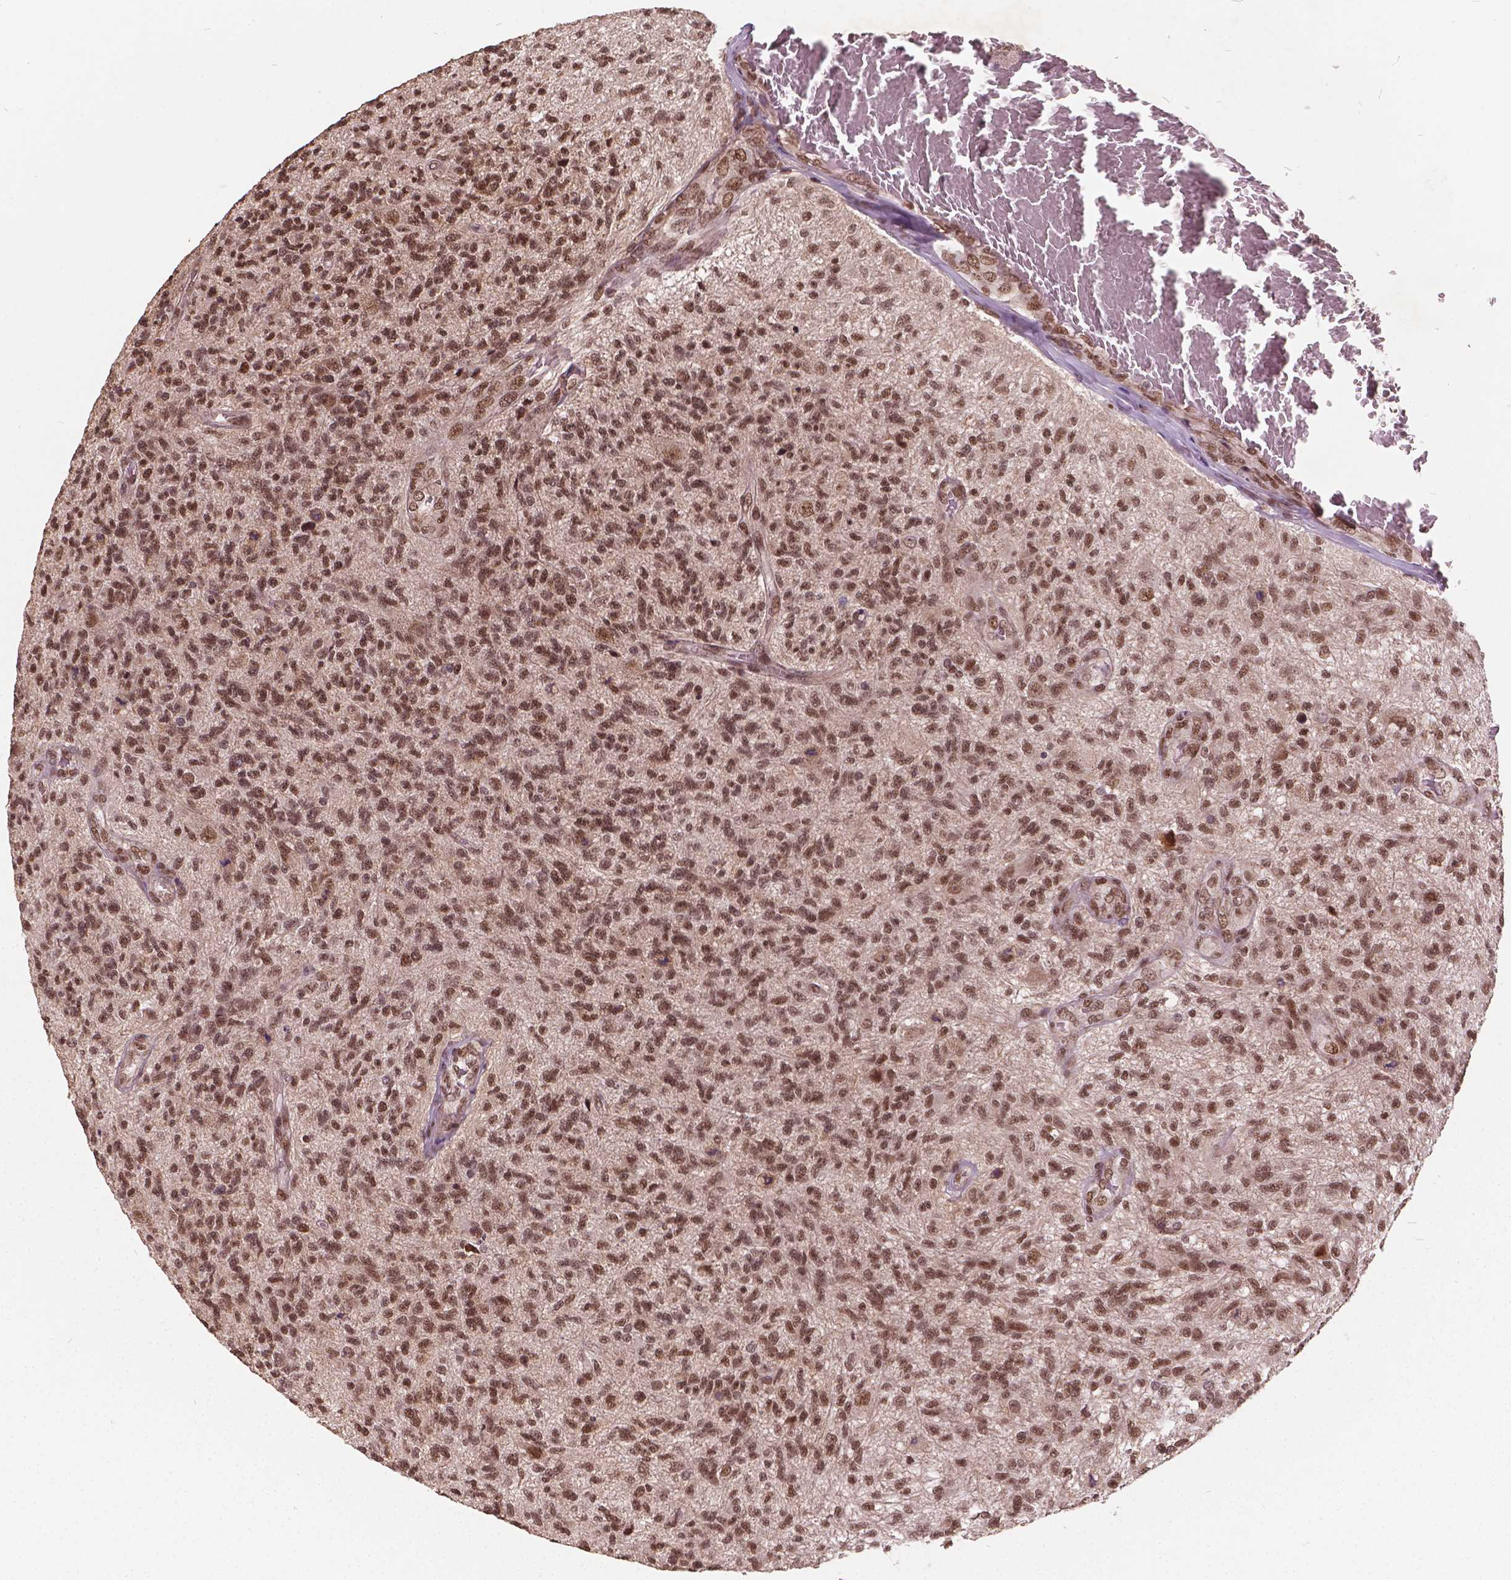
{"staining": {"intensity": "moderate", "quantity": ">75%", "location": "nuclear"}, "tissue": "glioma", "cell_type": "Tumor cells", "image_type": "cancer", "snomed": [{"axis": "morphology", "description": "Glioma, malignant, High grade"}, {"axis": "topography", "description": "Brain"}], "caption": "The photomicrograph demonstrates a brown stain indicating the presence of a protein in the nuclear of tumor cells in glioma. (brown staining indicates protein expression, while blue staining denotes nuclei).", "gene": "GPS2", "patient": {"sex": "male", "age": 56}}